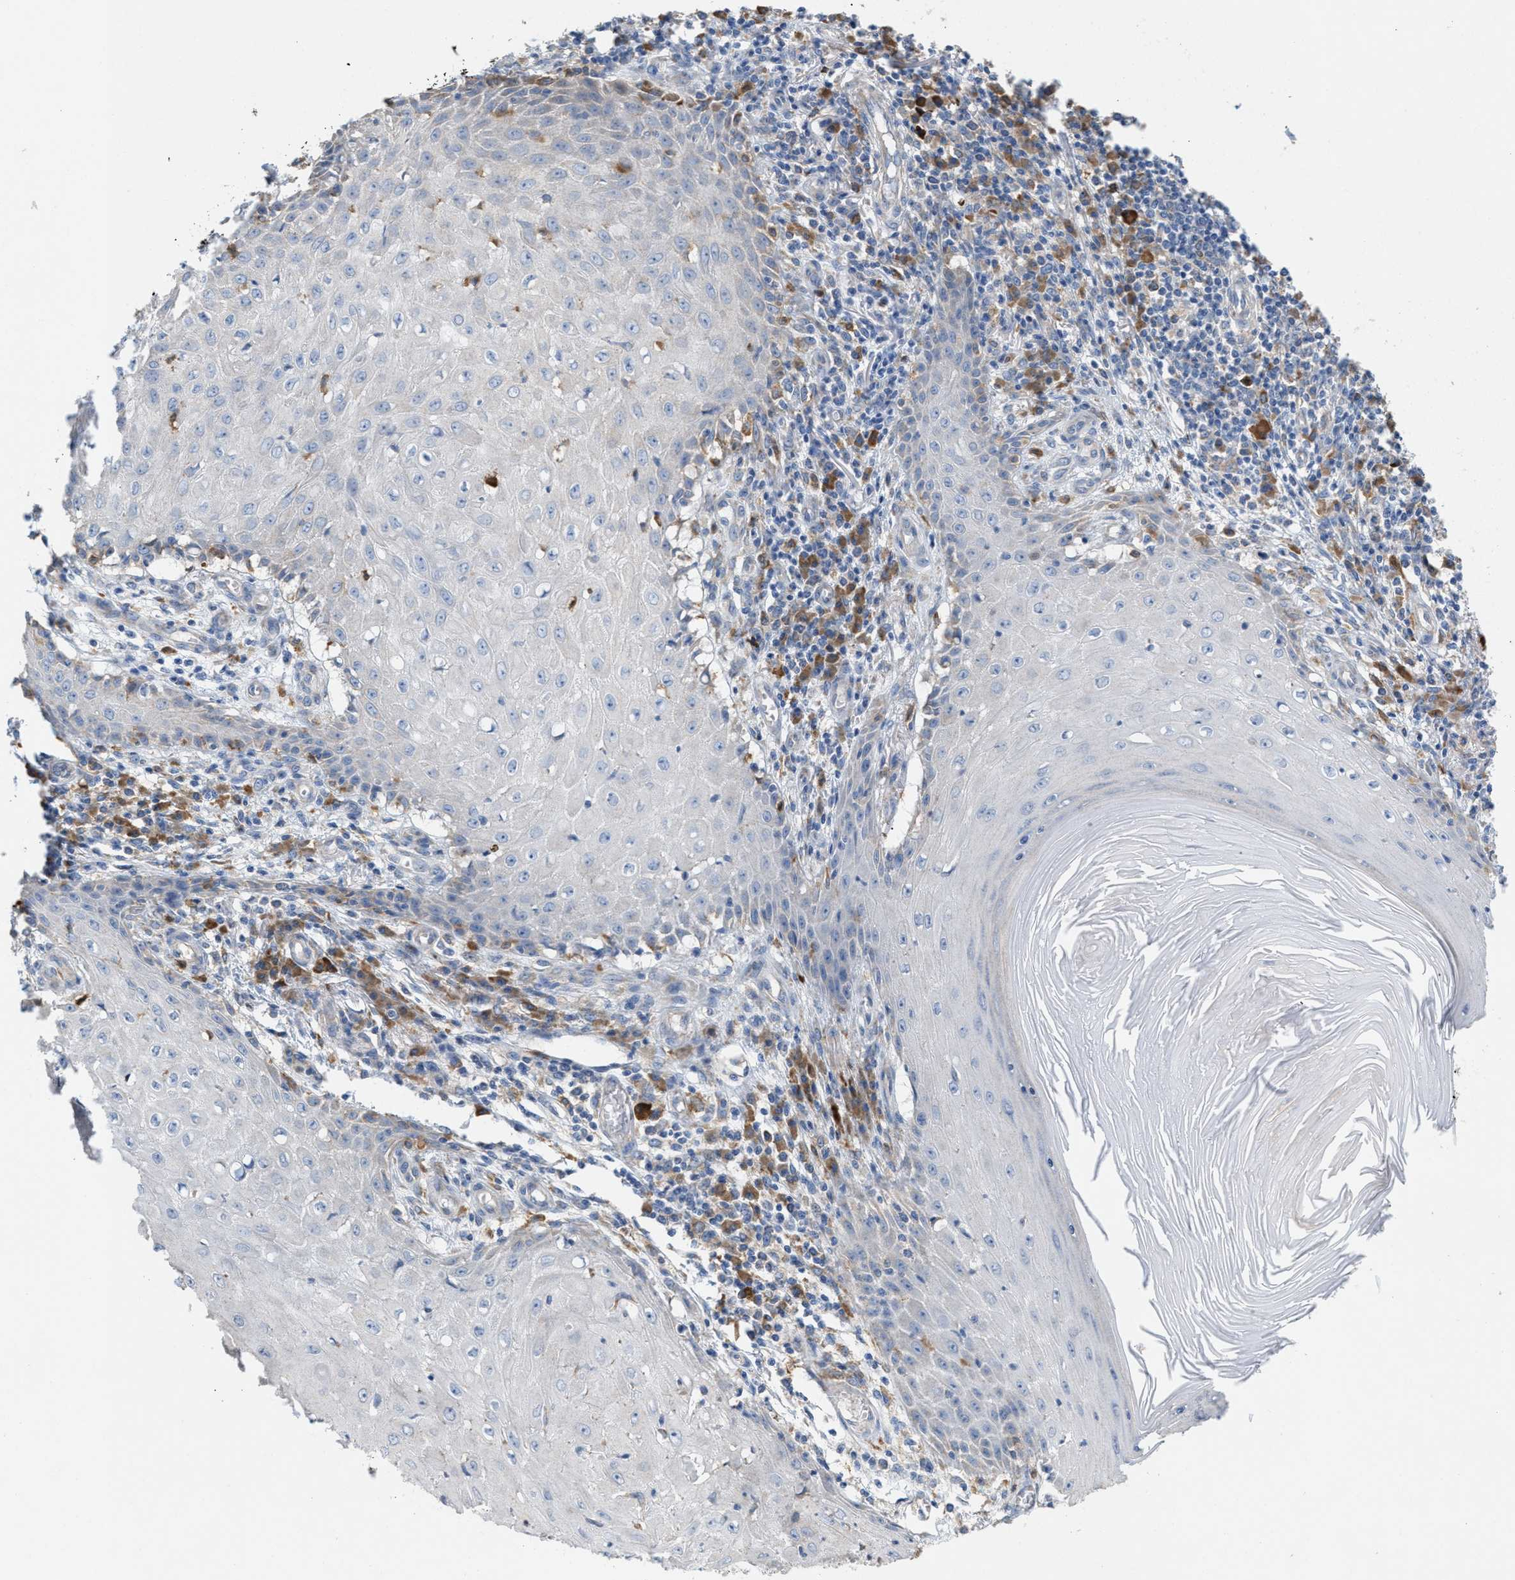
{"staining": {"intensity": "negative", "quantity": "none", "location": "none"}, "tissue": "skin cancer", "cell_type": "Tumor cells", "image_type": "cancer", "snomed": [{"axis": "morphology", "description": "Squamous cell carcinoma, NOS"}, {"axis": "topography", "description": "Skin"}], "caption": "High magnification brightfield microscopy of skin cancer (squamous cell carcinoma) stained with DAB (brown) and counterstained with hematoxylin (blue): tumor cells show no significant expression.", "gene": "DYNC2I1", "patient": {"sex": "female", "age": 73}}